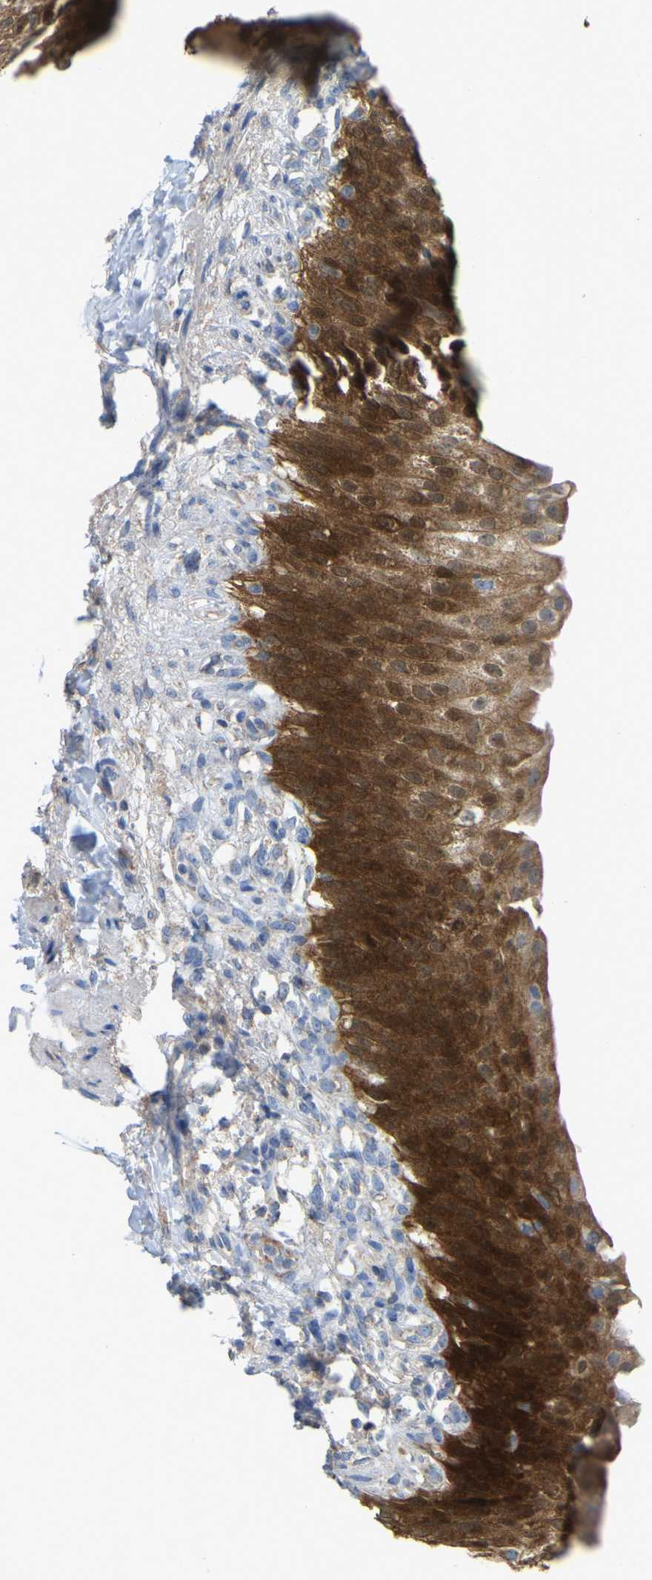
{"staining": {"intensity": "strong", "quantity": ">75%", "location": "cytoplasmic/membranous"}, "tissue": "urinary bladder", "cell_type": "Urothelial cells", "image_type": "normal", "snomed": [{"axis": "morphology", "description": "Normal tissue, NOS"}, {"axis": "topography", "description": "Urinary bladder"}], "caption": "Protein analysis of normal urinary bladder exhibits strong cytoplasmic/membranous expression in about >75% of urothelial cells.", "gene": "SERPINB5", "patient": {"sex": "female", "age": 79}}